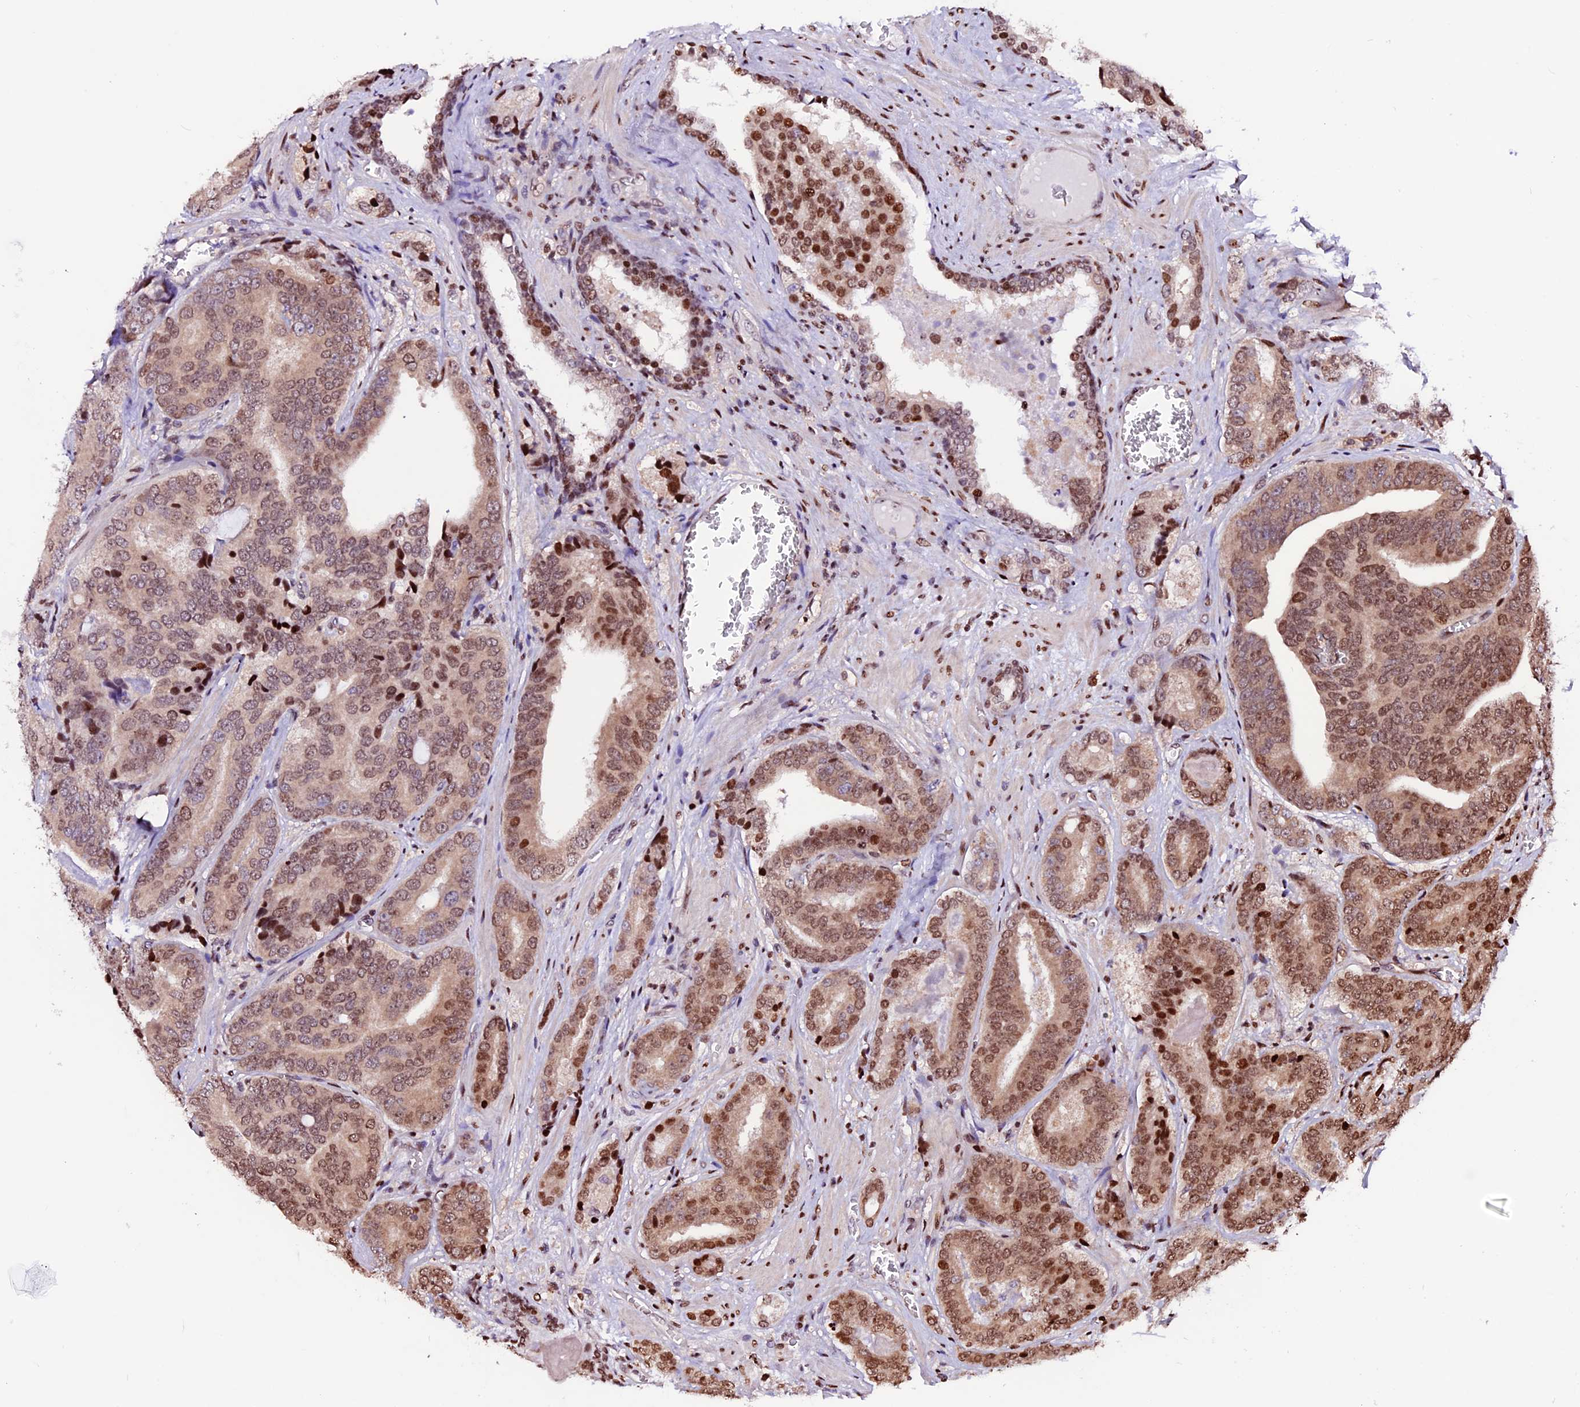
{"staining": {"intensity": "moderate", "quantity": "25%-75%", "location": "nuclear"}, "tissue": "prostate cancer", "cell_type": "Tumor cells", "image_type": "cancer", "snomed": [{"axis": "morphology", "description": "Adenocarcinoma, High grade"}, {"axis": "topography", "description": "Prostate"}], "caption": "Human prostate cancer stained with a protein marker demonstrates moderate staining in tumor cells.", "gene": "RINL", "patient": {"sex": "male", "age": 55}}